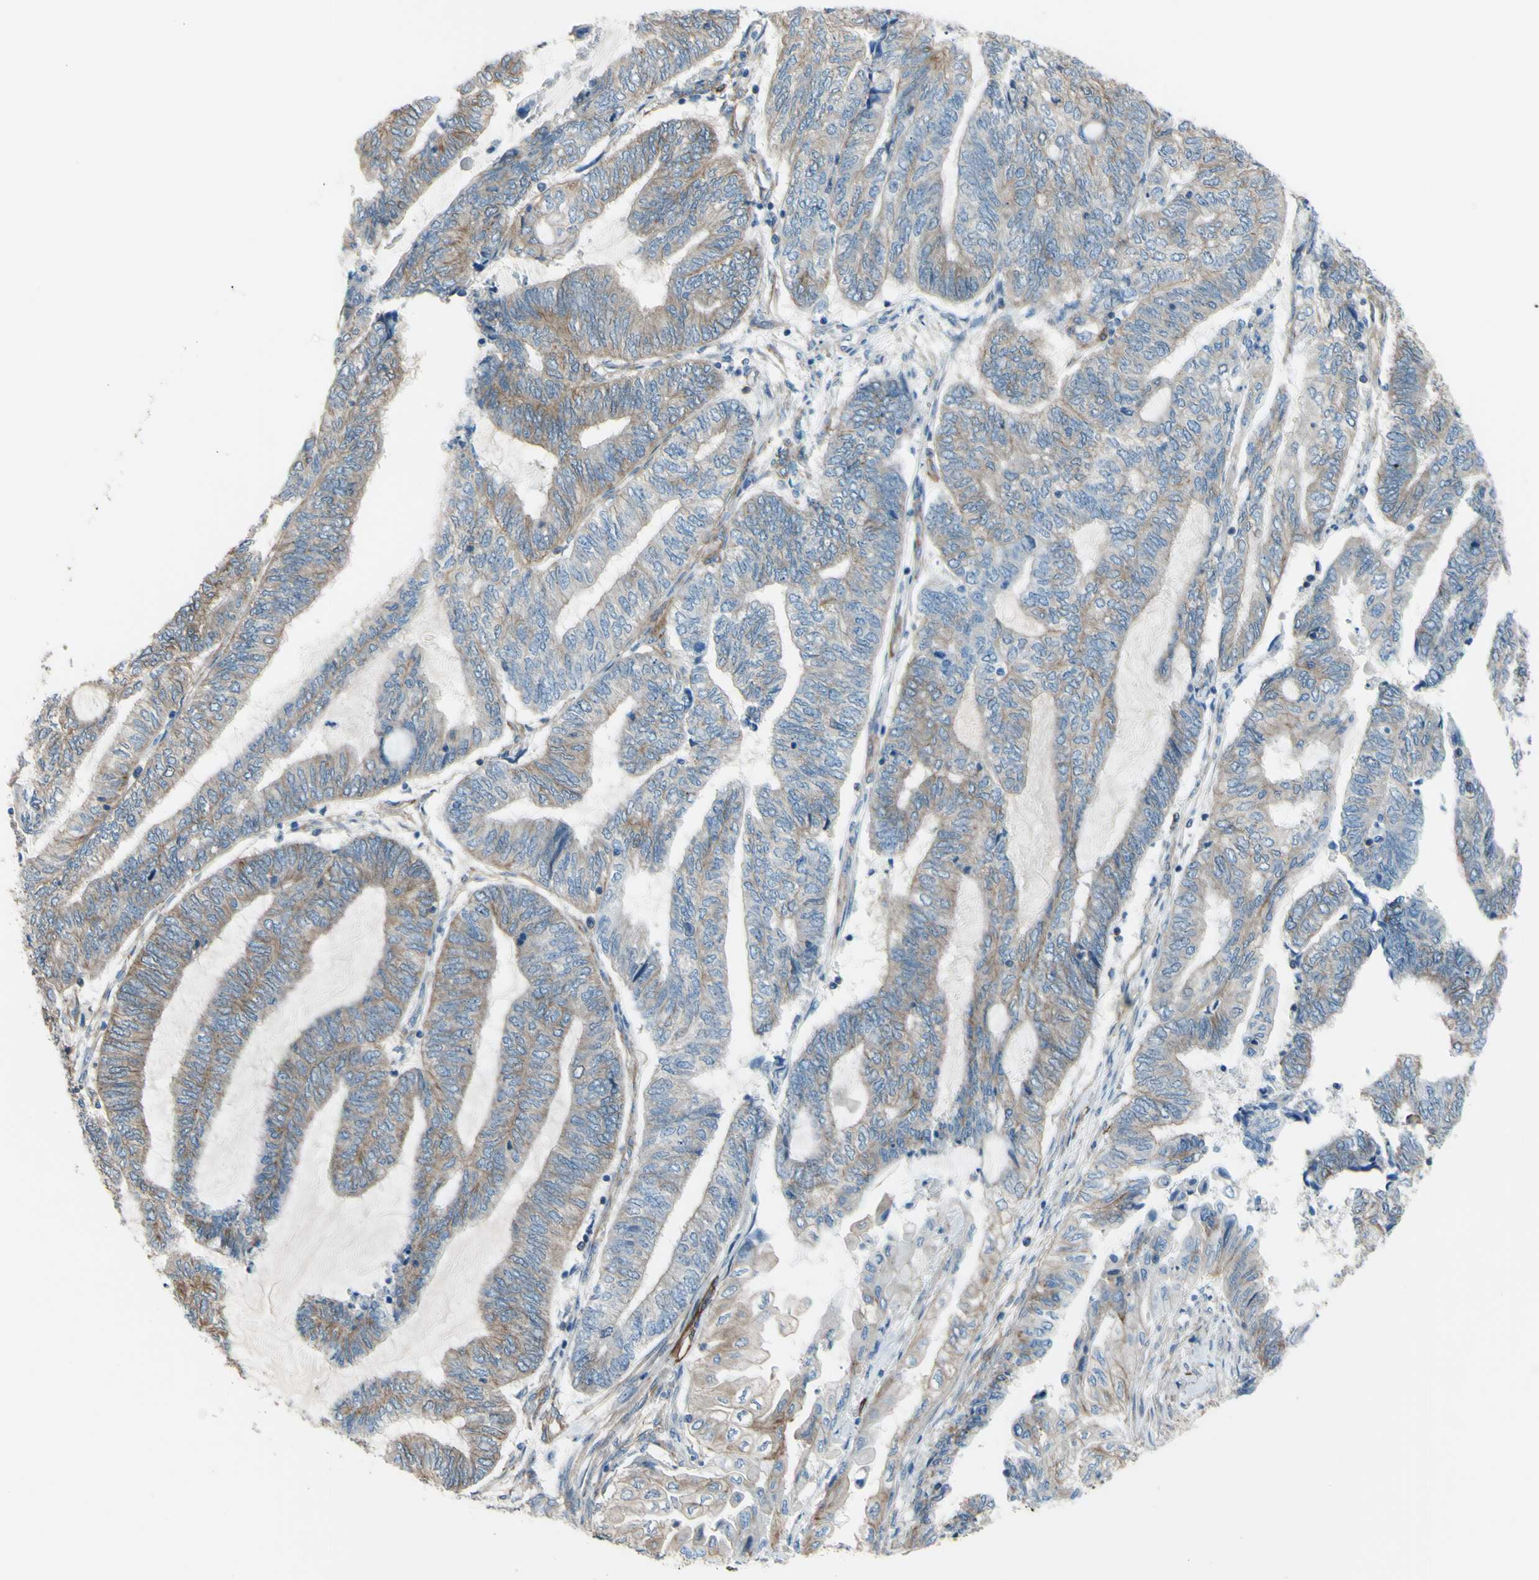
{"staining": {"intensity": "weak", "quantity": "25%-75%", "location": "cytoplasmic/membranous"}, "tissue": "endometrial cancer", "cell_type": "Tumor cells", "image_type": "cancer", "snomed": [{"axis": "morphology", "description": "Adenocarcinoma, NOS"}, {"axis": "topography", "description": "Uterus"}, {"axis": "topography", "description": "Endometrium"}], "caption": "Tumor cells exhibit low levels of weak cytoplasmic/membranous positivity in about 25%-75% of cells in endometrial adenocarcinoma. The protein is shown in brown color, while the nuclei are stained blue.", "gene": "ADD1", "patient": {"sex": "female", "age": 70}}